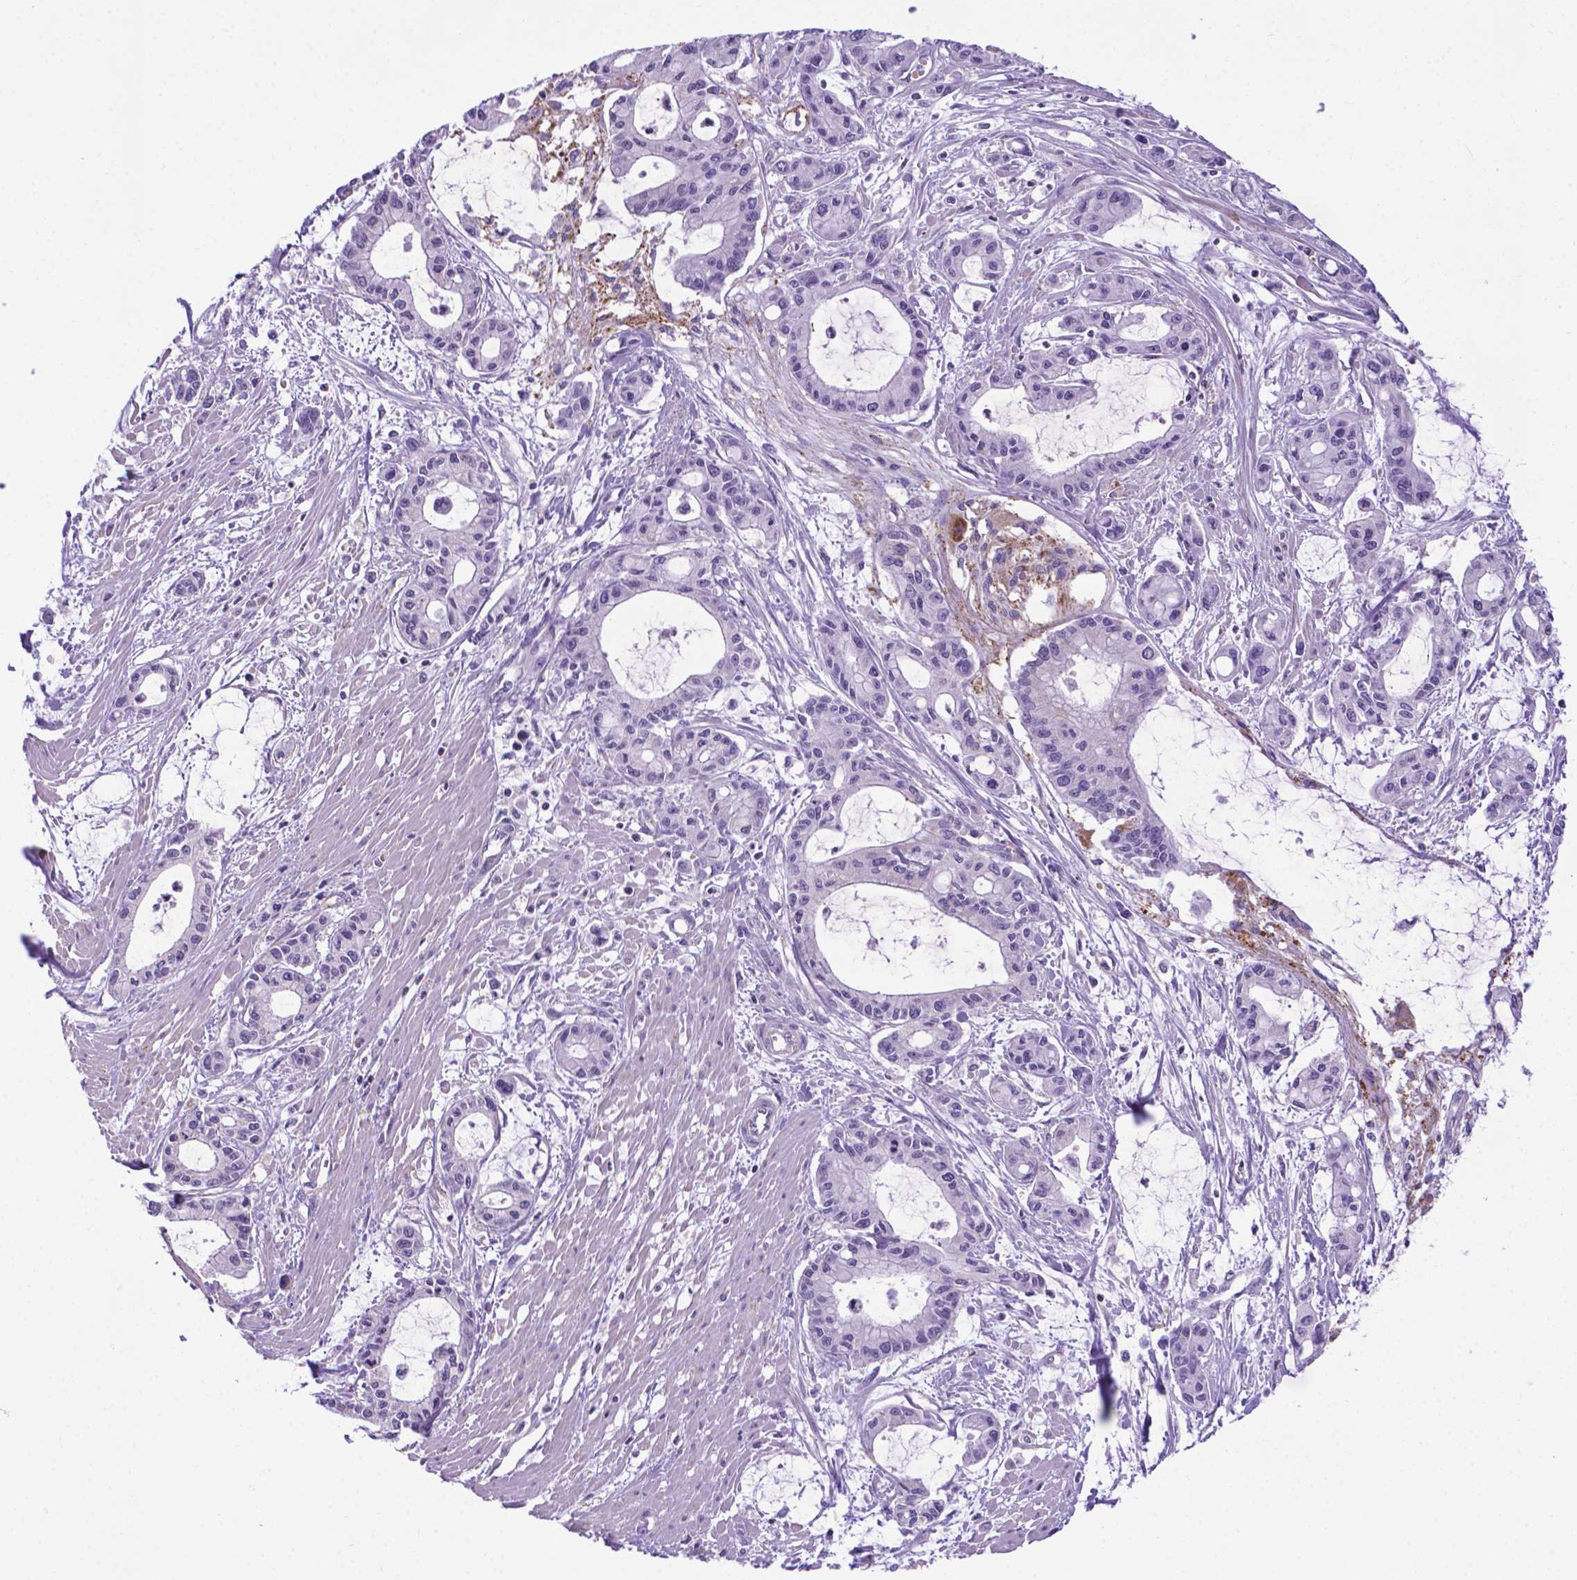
{"staining": {"intensity": "negative", "quantity": "none", "location": "none"}, "tissue": "pancreatic cancer", "cell_type": "Tumor cells", "image_type": "cancer", "snomed": [{"axis": "morphology", "description": "Adenocarcinoma, NOS"}, {"axis": "topography", "description": "Pancreas"}], "caption": "DAB (3,3'-diaminobenzidine) immunohistochemical staining of pancreatic cancer (adenocarcinoma) exhibits no significant staining in tumor cells.", "gene": "POU3F3", "patient": {"sex": "male", "age": 48}}